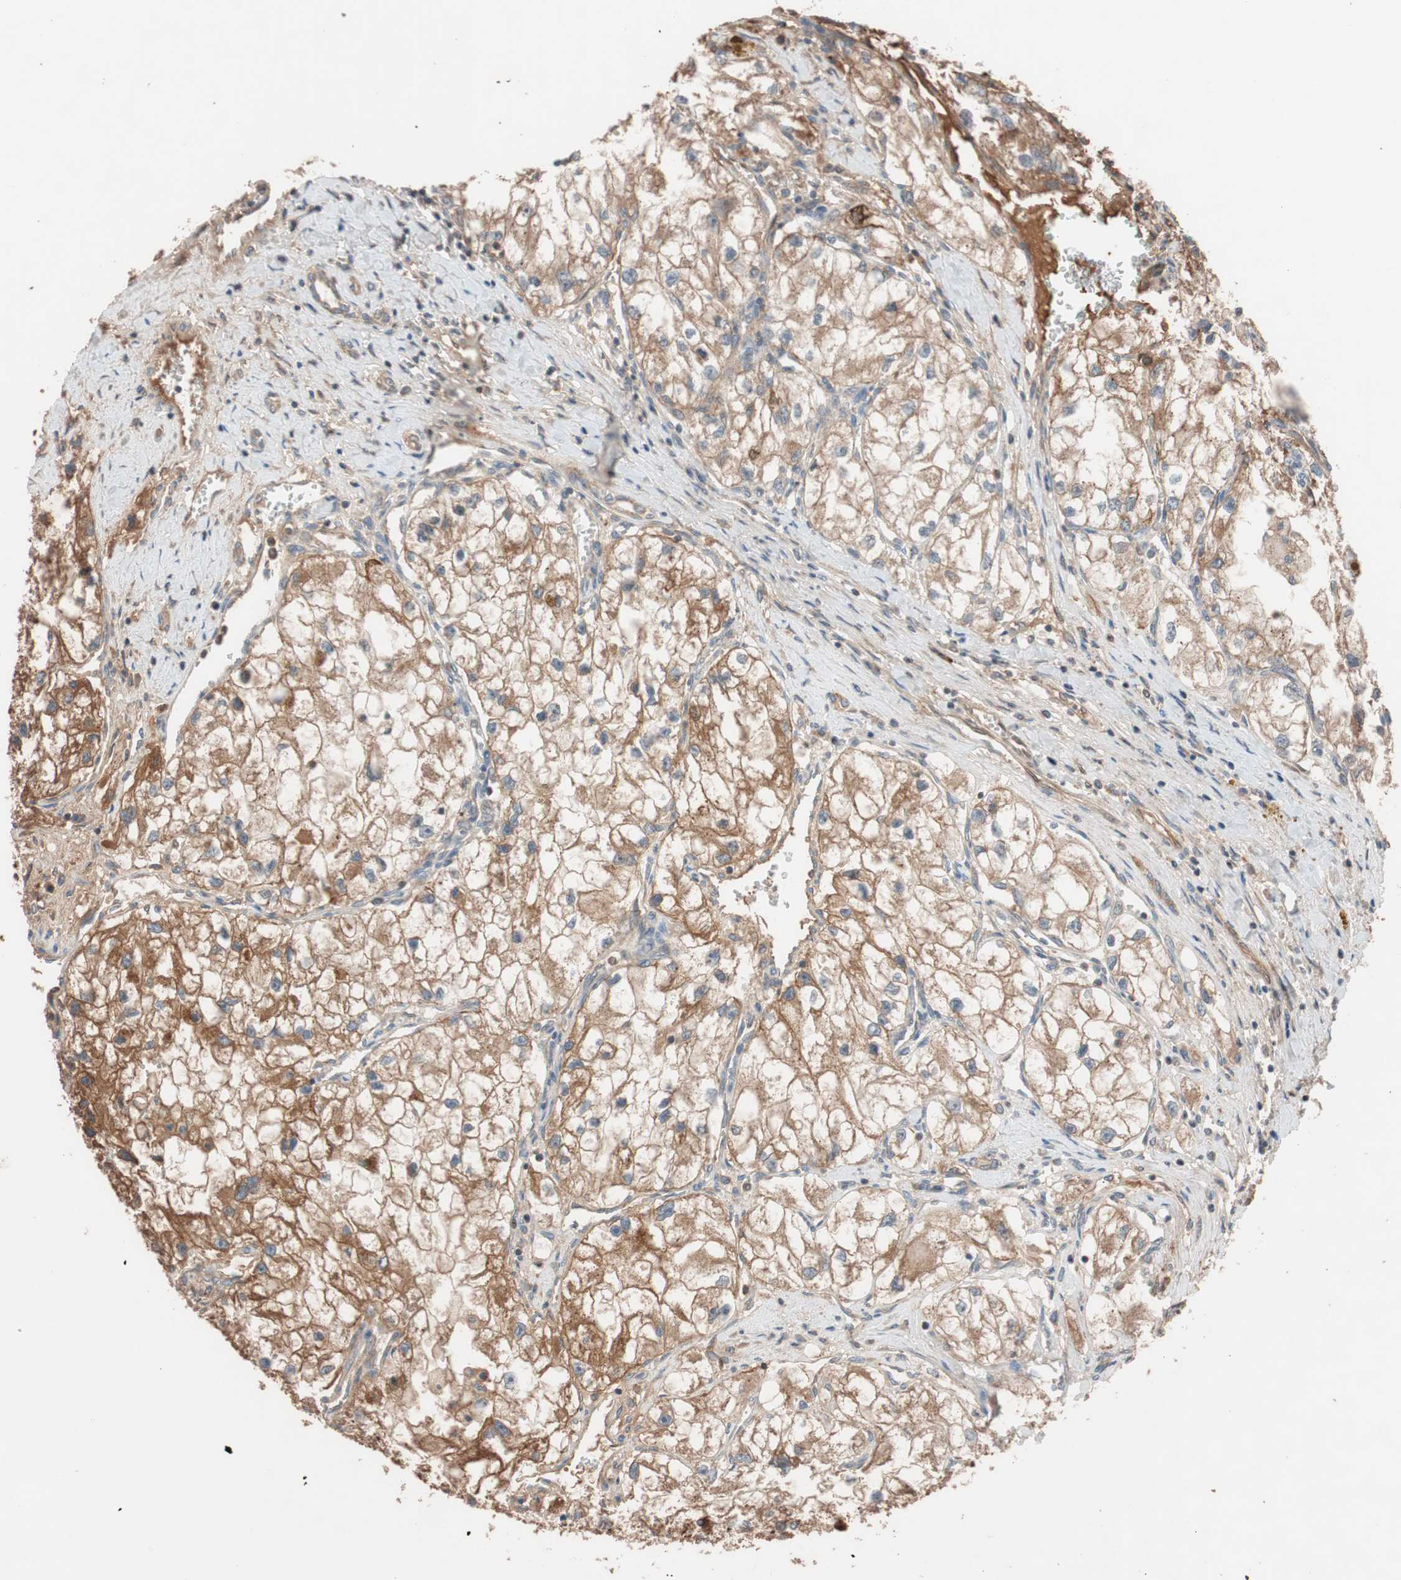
{"staining": {"intensity": "moderate", "quantity": ">75%", "location": "cytoplasmic/membranous"}, "tissue": "renal cancer", "cell_type": "Tumor cells", "image_type": "cancer", "snomed": [{"axis": "morphology", "description": "Adenocarcinoma, NOS"}, {"axis": "topography", "description": "Kidney"}], "caption": "Renal adenocarcinoma tissue reveals moderate cytoplasmic/membranous expression in approximately >75% of tumor cells, visualized by immunohistochemistry. (brown staining indicates protein expression, while blue staining denotes nuclei).", "gene": "SDC4", "patient": {"sex": "female", "age": 70}}